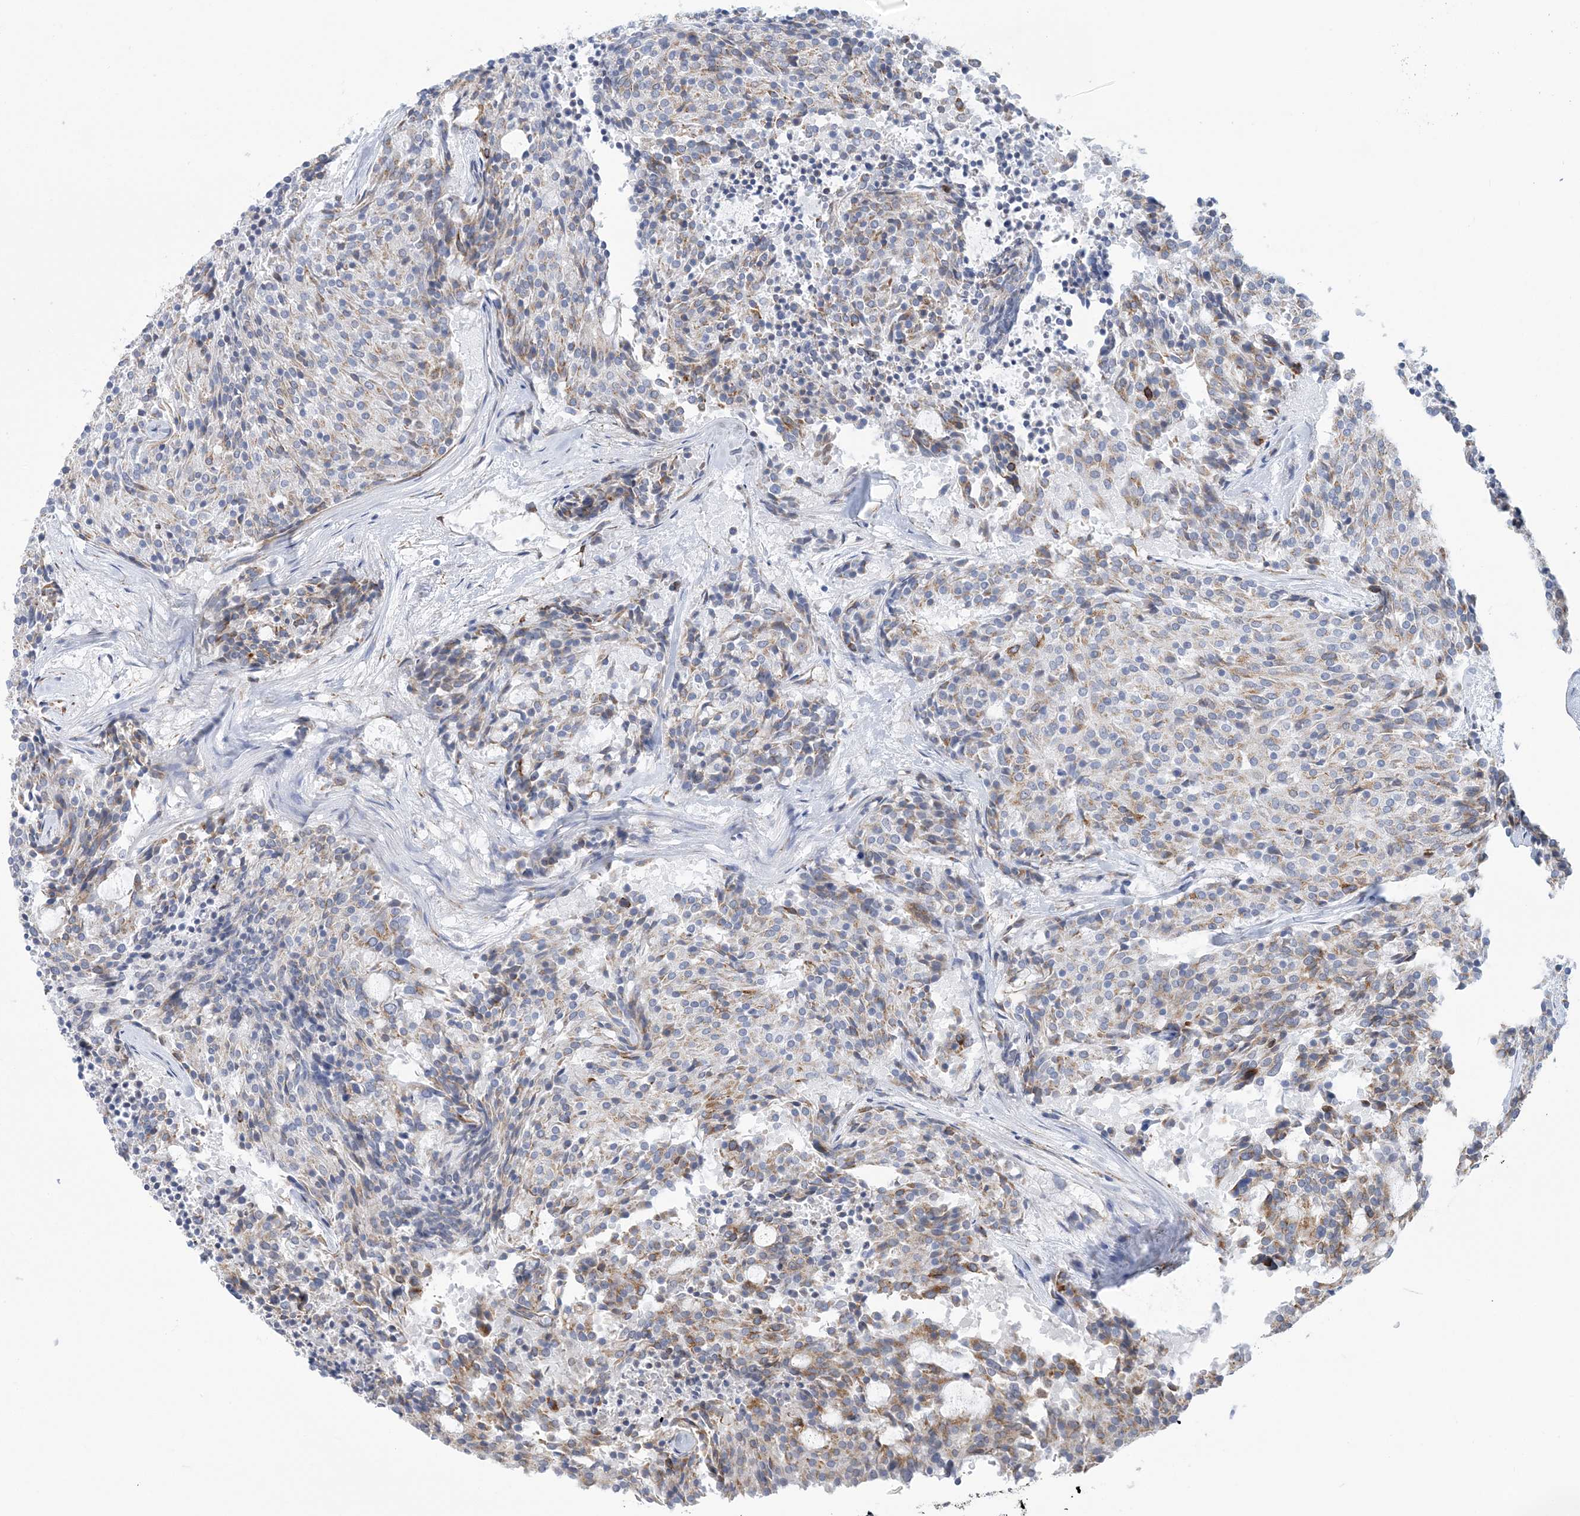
{"staining": {"intensity": "moderate", "quantity": "<25%", "location": "cytoplasmic/membranous"}, "tissue": "carcinoid", "cell_type": "Tumor cells", "image_type": "cancer", "snomed": [{"axis": "morphology", "description": "Carcinoid, malignant, NOS"}, {"axis": "topography", "description": "Pancreas"}], "caption": "Immunohistochemistry image of carcinoid (malignant) stained for a protein (brown), which shows low levels of moderate cytoplasmic/membranous positivity in about <25% of tumor cells.", "gene": "PLEKHG4B", "patient": {"sex": "female", "age": 54}}